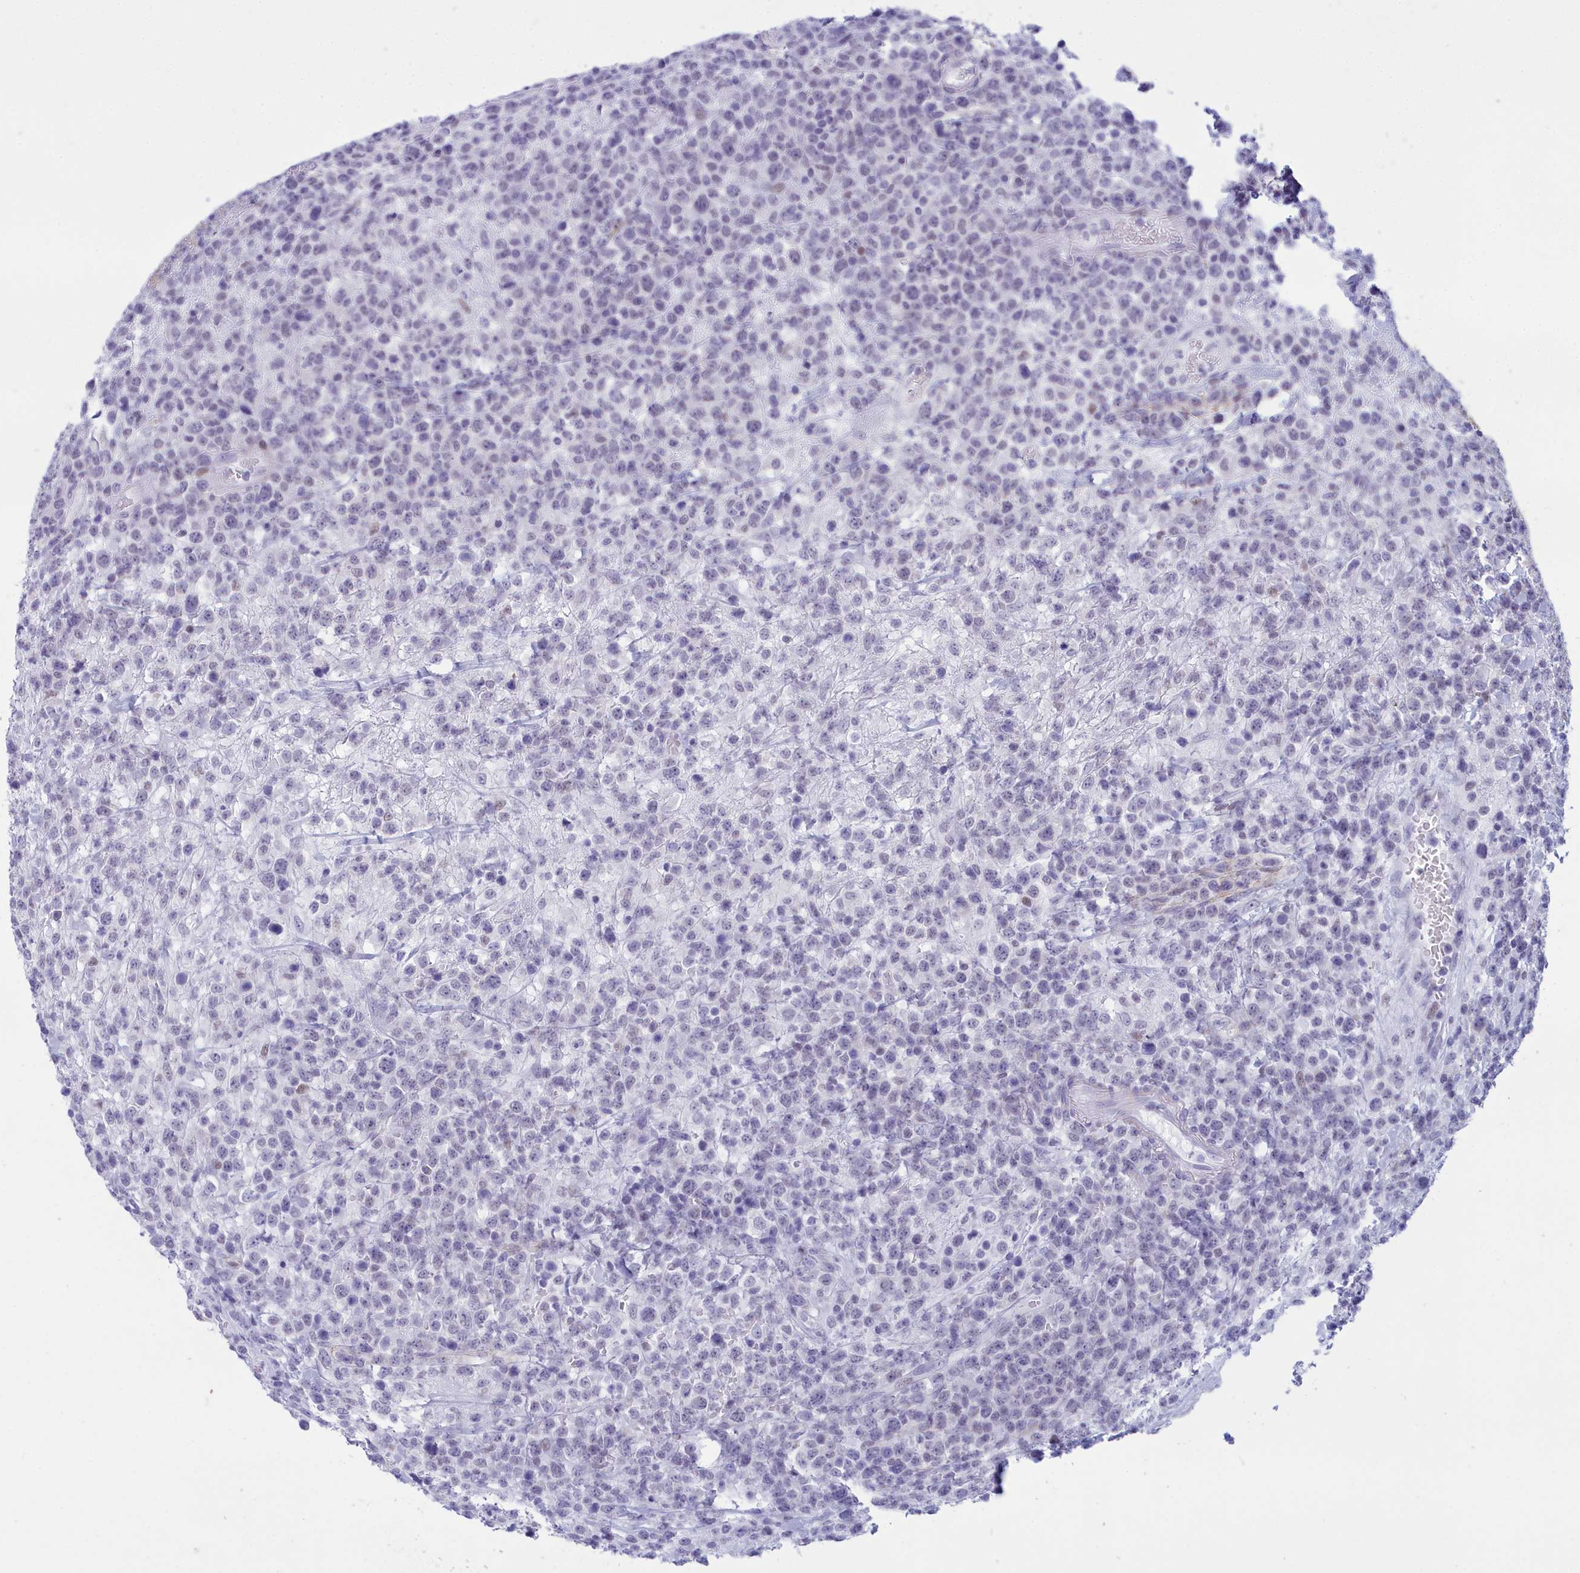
{"staining": {"intensity": "negative", "quantity": "none", "location": "none"}, "tissue": "lymphoma", "cell_type": "Tumor cells", "image_type": "cancer", "snomed": [{"axis": "morphology", "description": "Malignant lymphoma, non-Hodgkin's type, High grade"}, {"axis": "topography", "description": "Colon"}], "caption": "Immunohistochemical staining of lymphoma displays no significant staining in tumor cells.", "gene": "SNX20", "patient": {"sex": "female", "age": 53}}